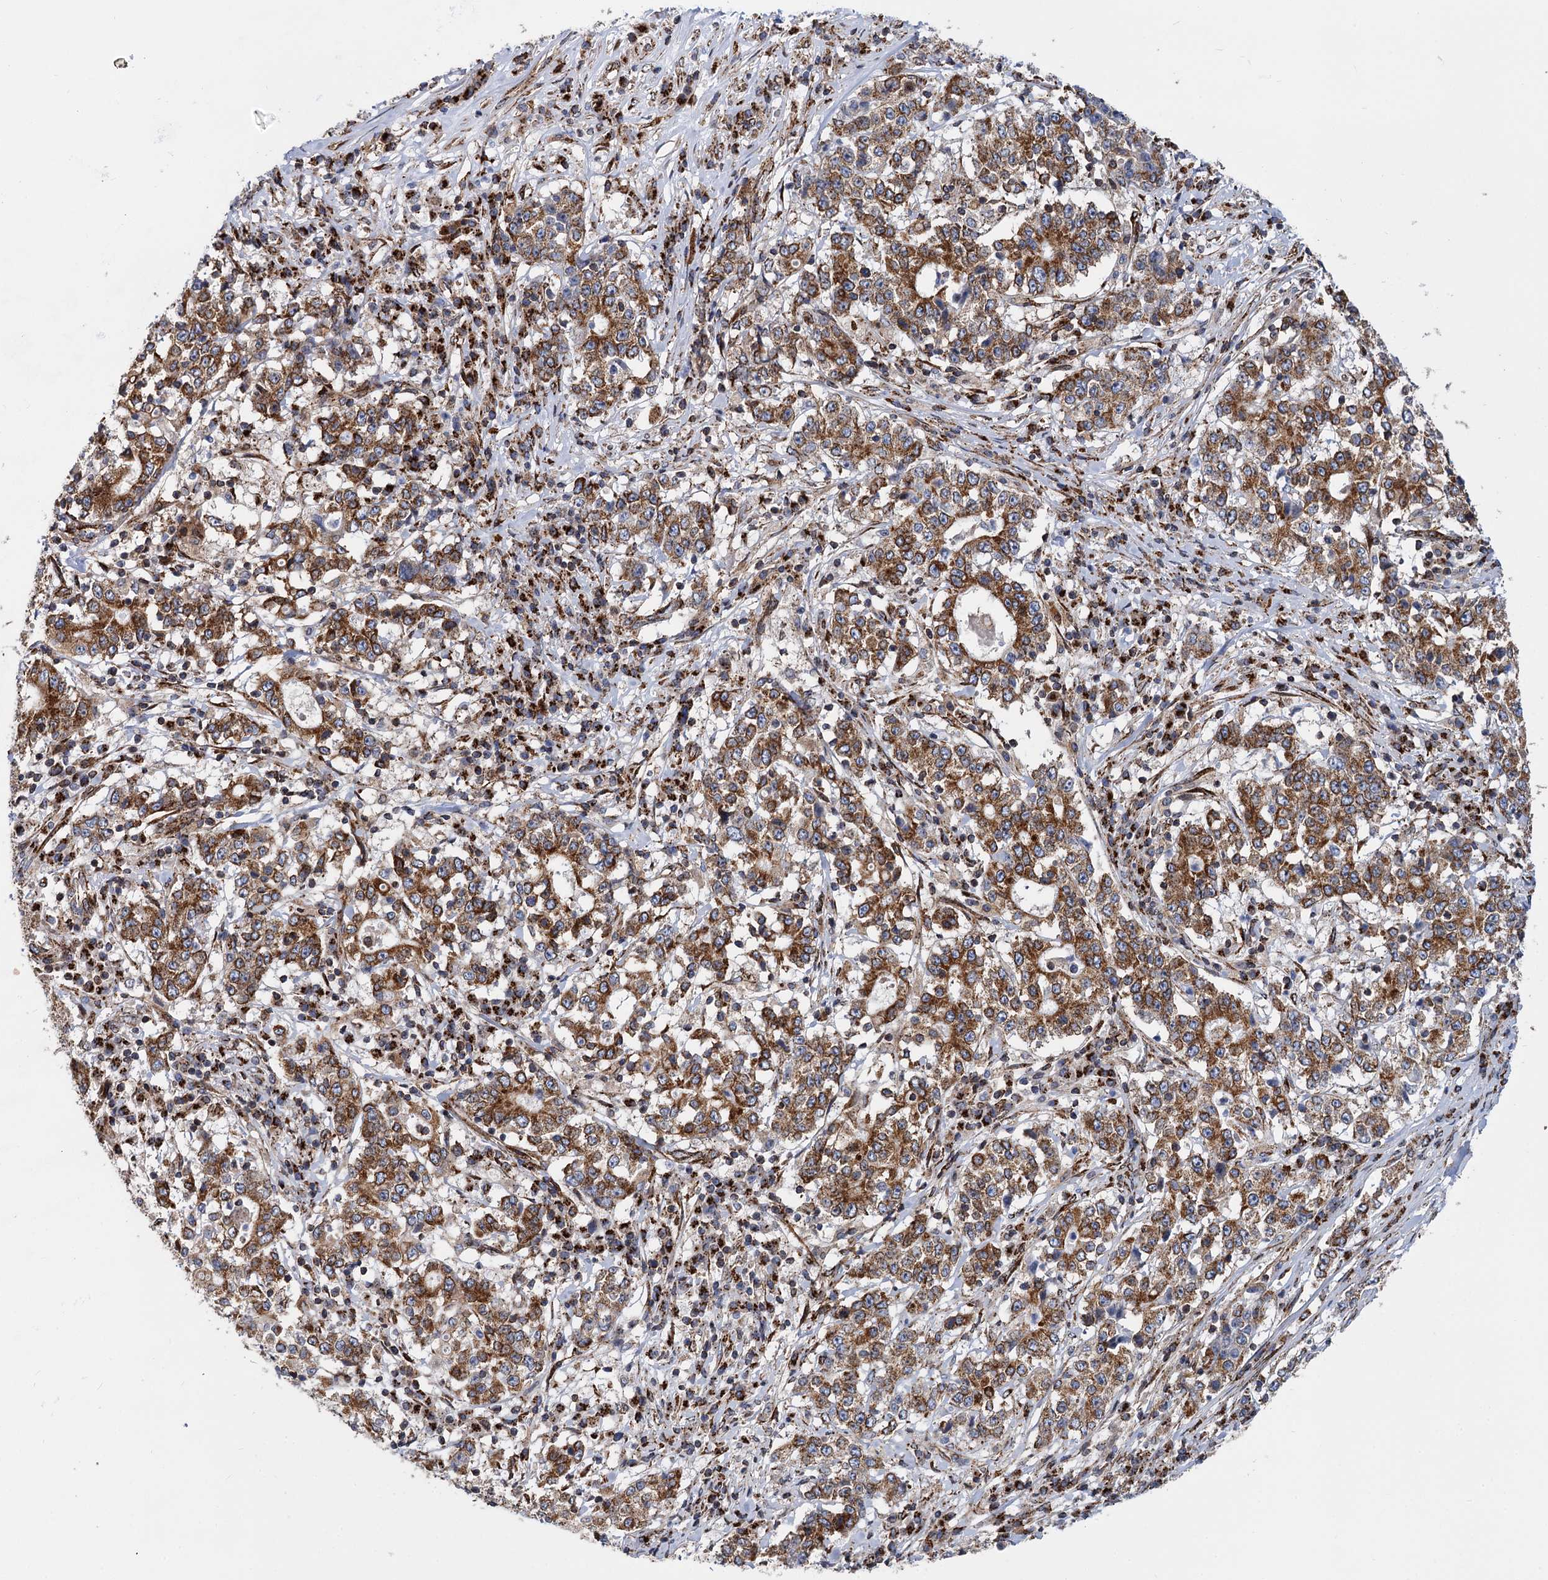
{"staining": {"intensity": "moderate", "quantity": ">75%", "location": "cytoplasmic/membranous"}, "tissue": "stomach cancer", "cell_type": "Tumor cells", "image_type": "cancer", "snomed": [{"axis": "morphology", "description": "Adenocarcinoma, NOS"}, {"axis": "topography", "description": "Stomach"}], "caption": "Immunohistochemistry (IHC) staining of stomach cancer, which demonstrates medium levels of moderate cytoplasmic/membranous expression in about >75% of tumor cells indicating moderate cytoplasmic/membranous protein positivity. The staining was performed using DAB (3,3'-diaminobenzidine) (brown) for protein detection and nuclei were counterstained in hematoxylin (blue).", "gene": "SUPT20H", "patient": {"sex": "male", "age": 59}}